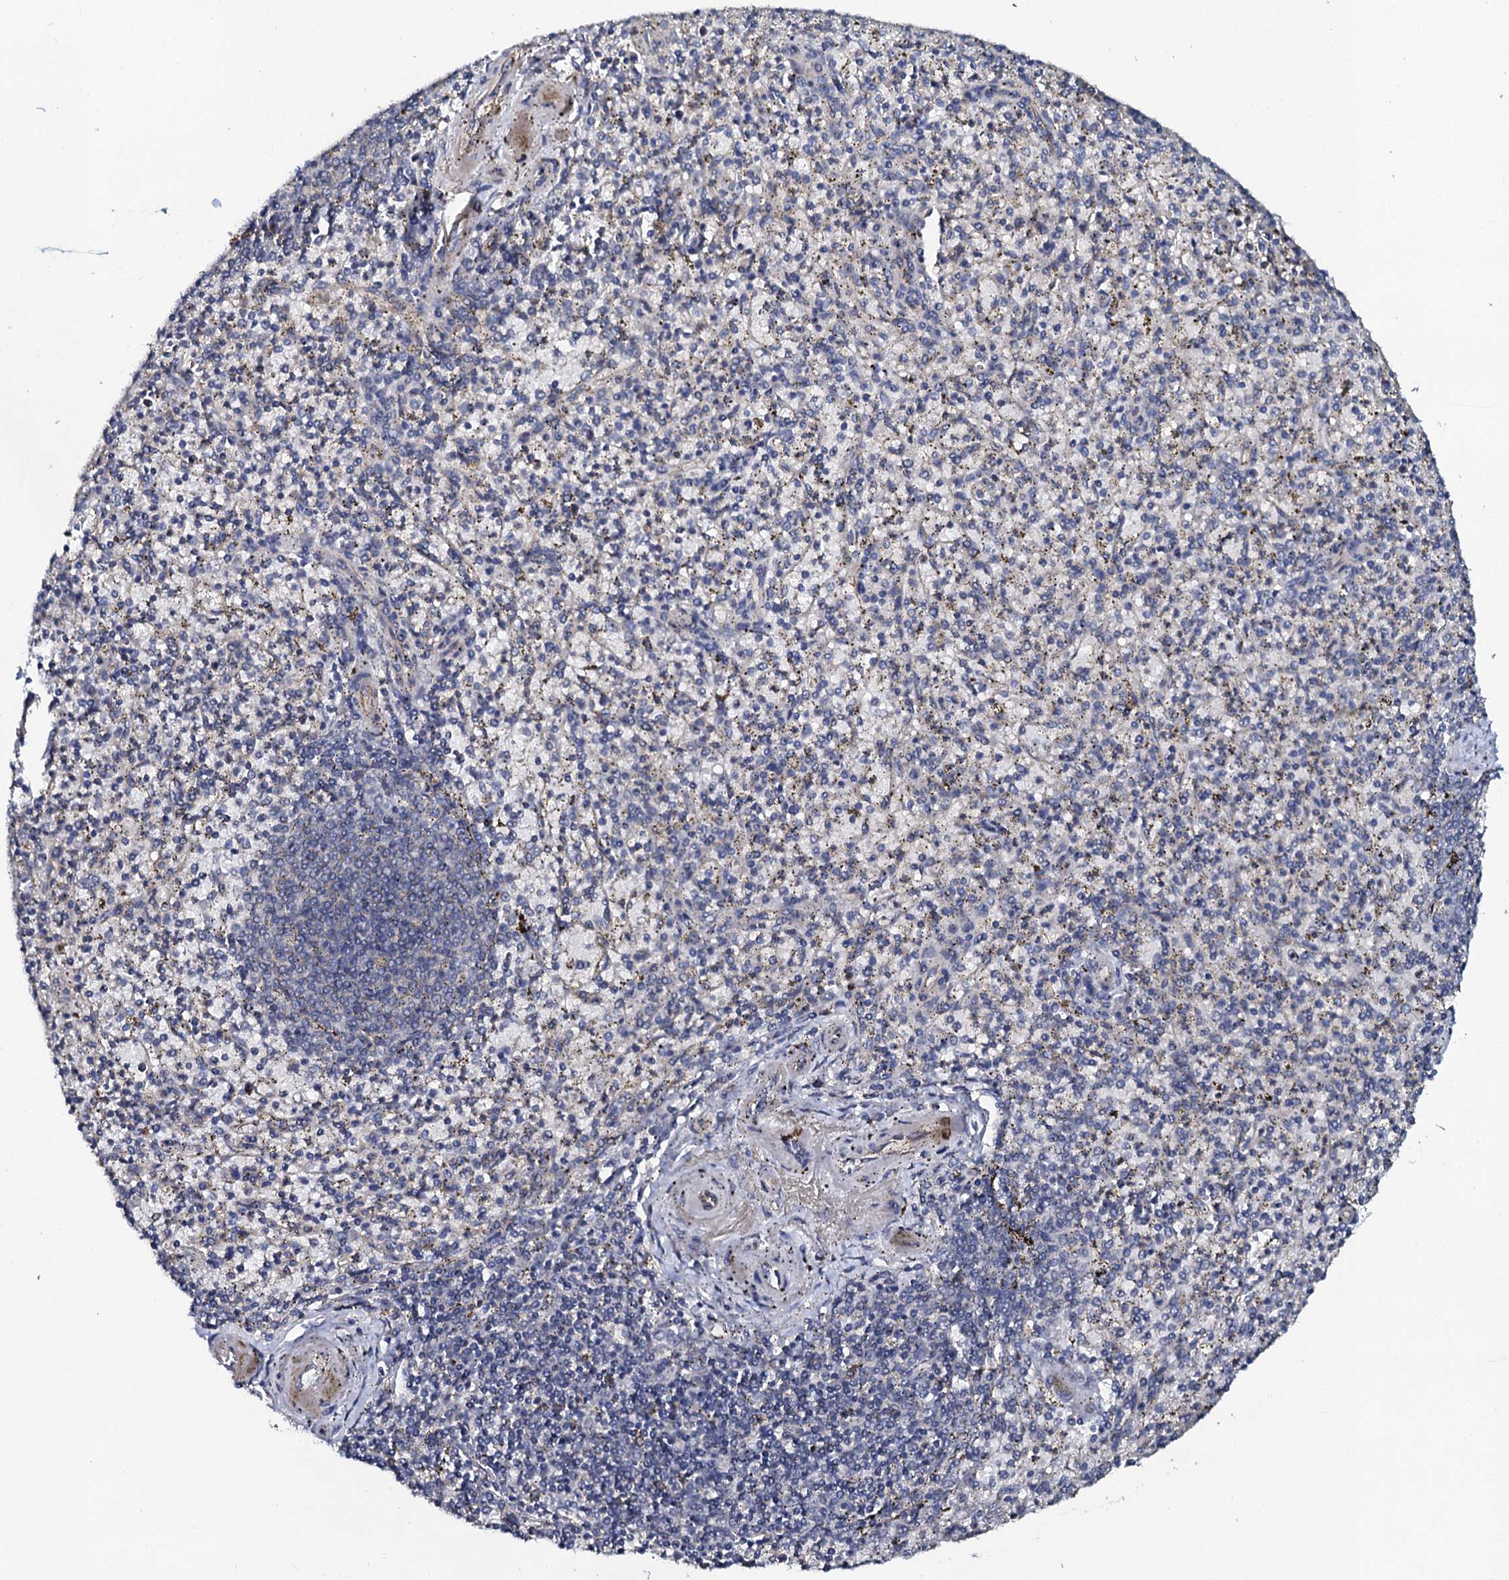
{"staining": {"intensity": "negative", "quantity": "none", "location": "none"}, "tissue": "spleen", "cell_type": "Cells in red pulp", "image_type": "normal", "snomed": [{"axis": "morphology", "description": "Normal tissue, NOS"}, {"axis": "topography", "description": "Spleen"}], "caption": "A high-resolution photomicrograph shows IHC staining of benign spleen, which exhibits no significant positivity in cells in red pulp.", "gene": "GLCE", "patient": {"sex": "male", "age": 72}}